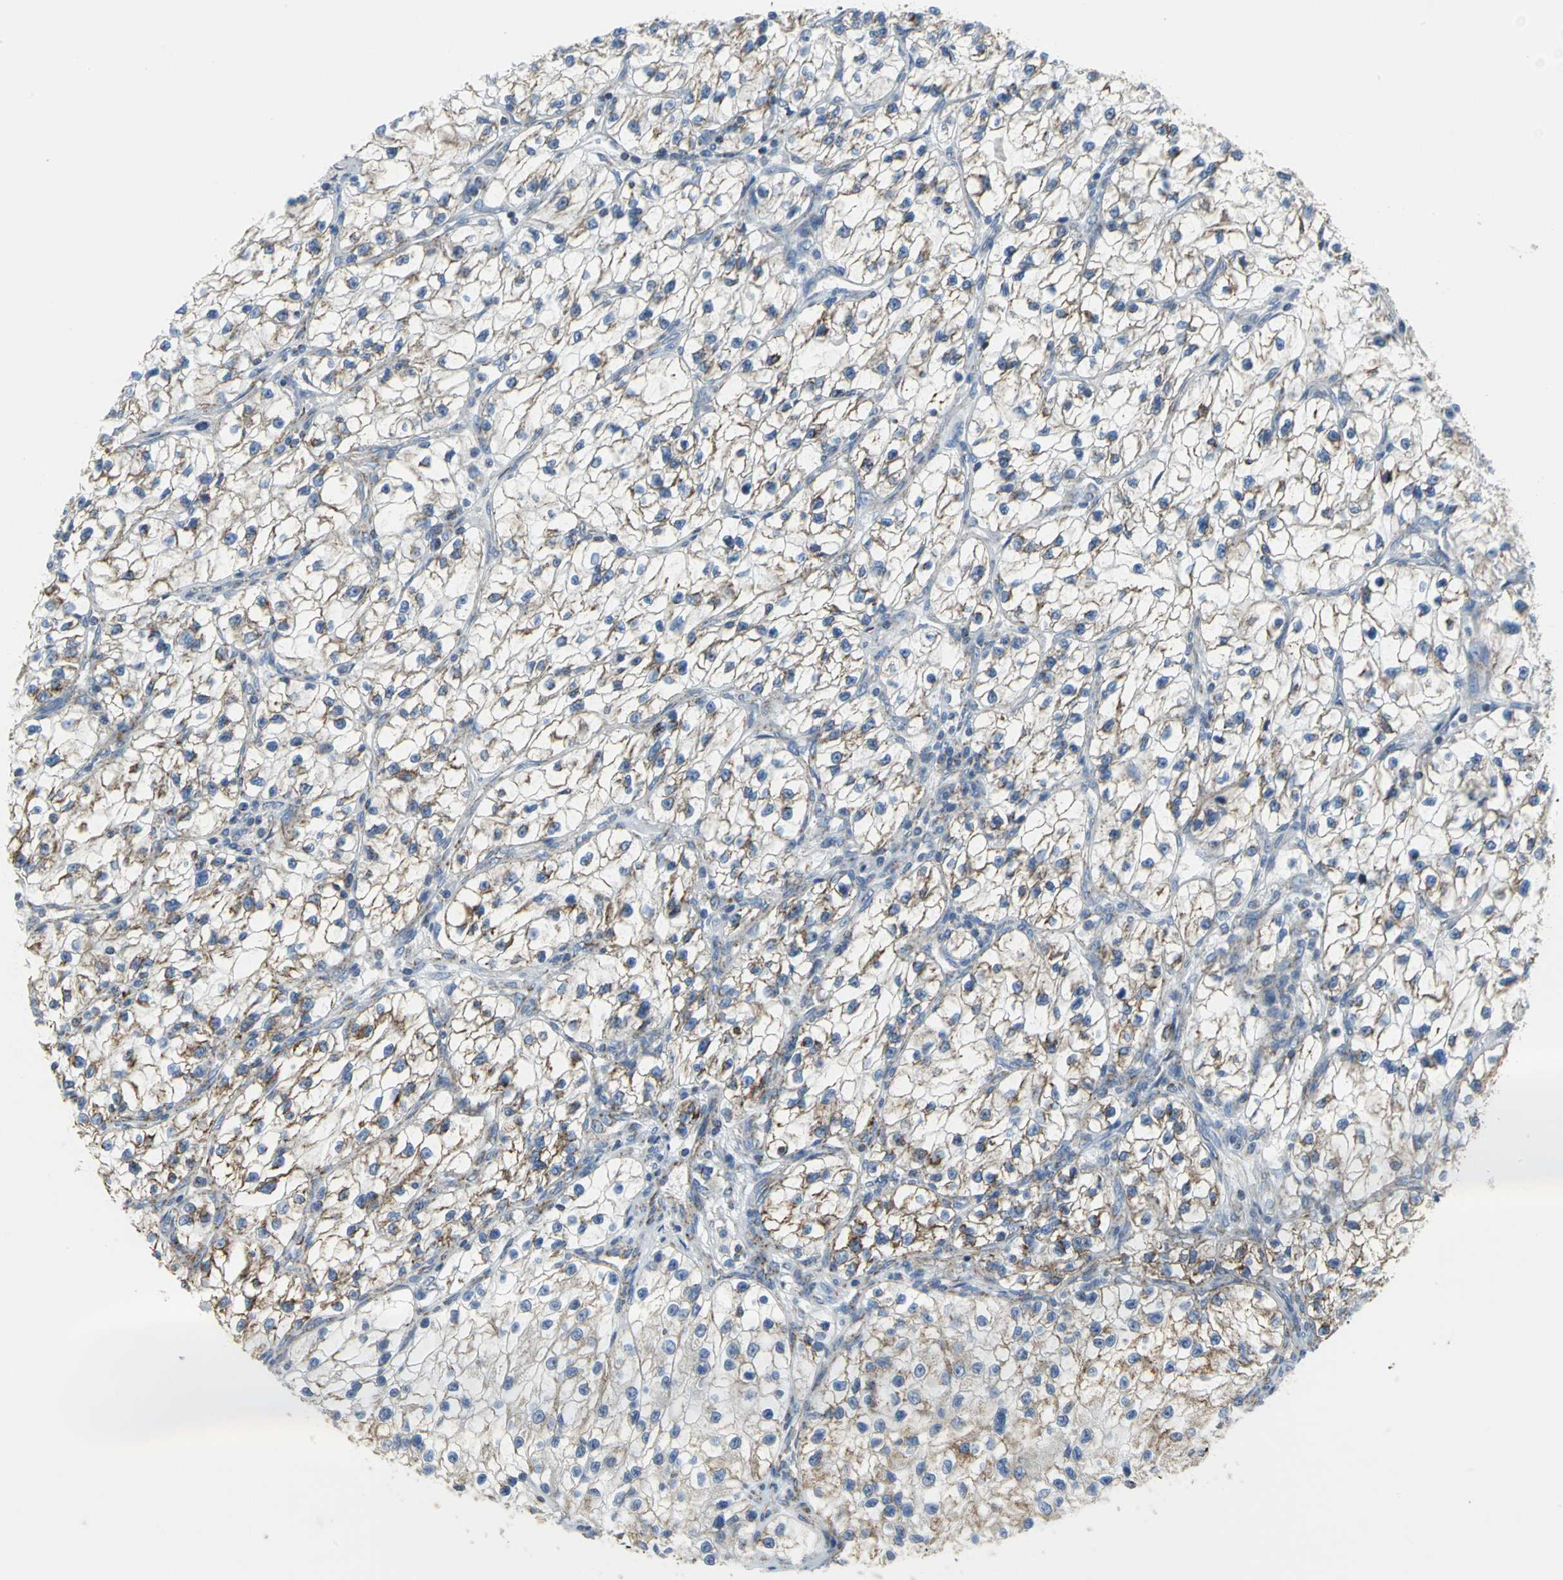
{"staining": {"intensity": "moderate", "quantity": "<25%", "location": "cytoplasmic/membranous"}, "tissue": "renal cancer", "cell_type": "Tumor cells", "image_type": "cancer", "snomed": [{"axis": "morphology", "description": "Adenocarcinoma, NOS"}, {"axis": "topography", "description": "Kidney"}], "caption": "High-magnification brightfield microscopy of renal cancer stained with DAB (3,3'-diaminobenzidine) (brown) and counterstained with hematoxylin (blue). tumor cells exhibit moderate cytoplasmic/membranous positivity is seen in about<25% of cells.", "gene": "NTRK1", "patient": {"sex": "female", "age": 57}}